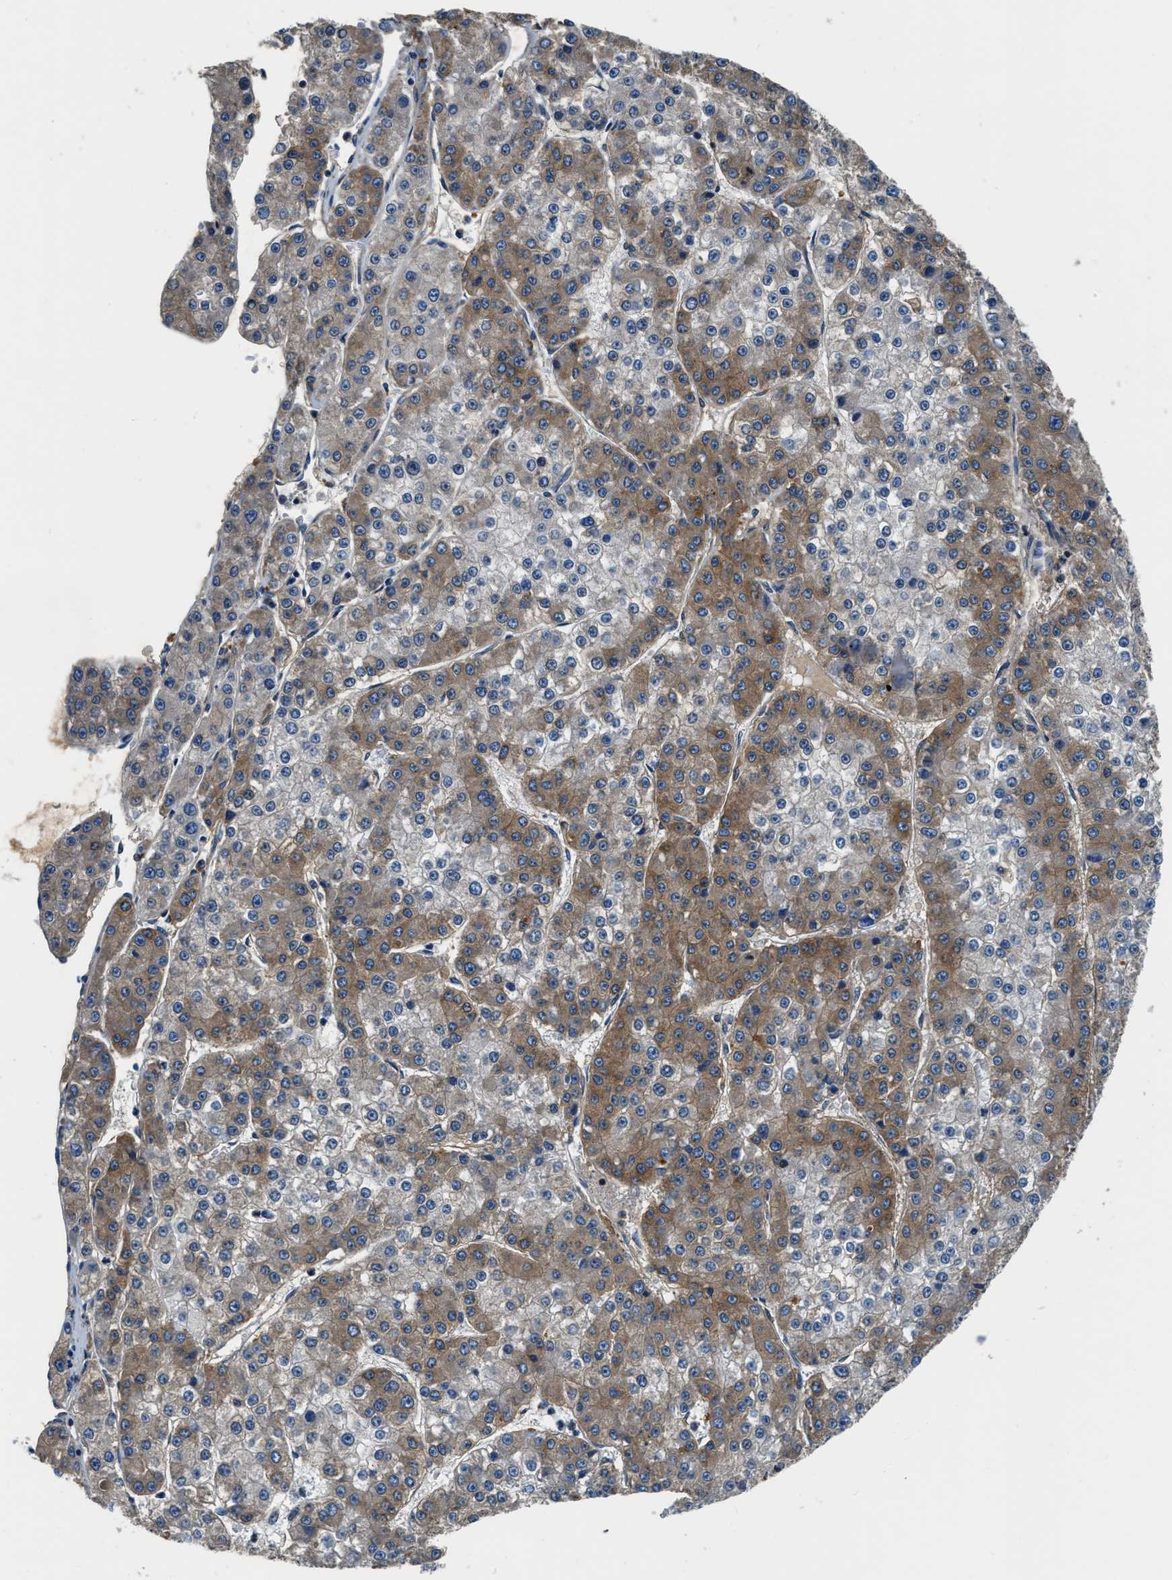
{"staining": {"intensity": "moderate", "quantity": "25%-75%", "location": "cytoplasmic/membranous"}, "tissue": "liver cancer", "cell_type": "Tumor cells", "image_type": "cancer", "snomed": [{"axis": "morphology", "description": "Carcinoma, Hepatocellular, NOS"}, {"axis": "topography", "description": "Liver"}], "caption": "Liver cancer (hepatocellular carcinoma) stained for a protein shows moderate cytoplasmic/membranous positivity in tumor cells.", "gene": "EEA1", "patient": {"sex": "female", "age": 73}}